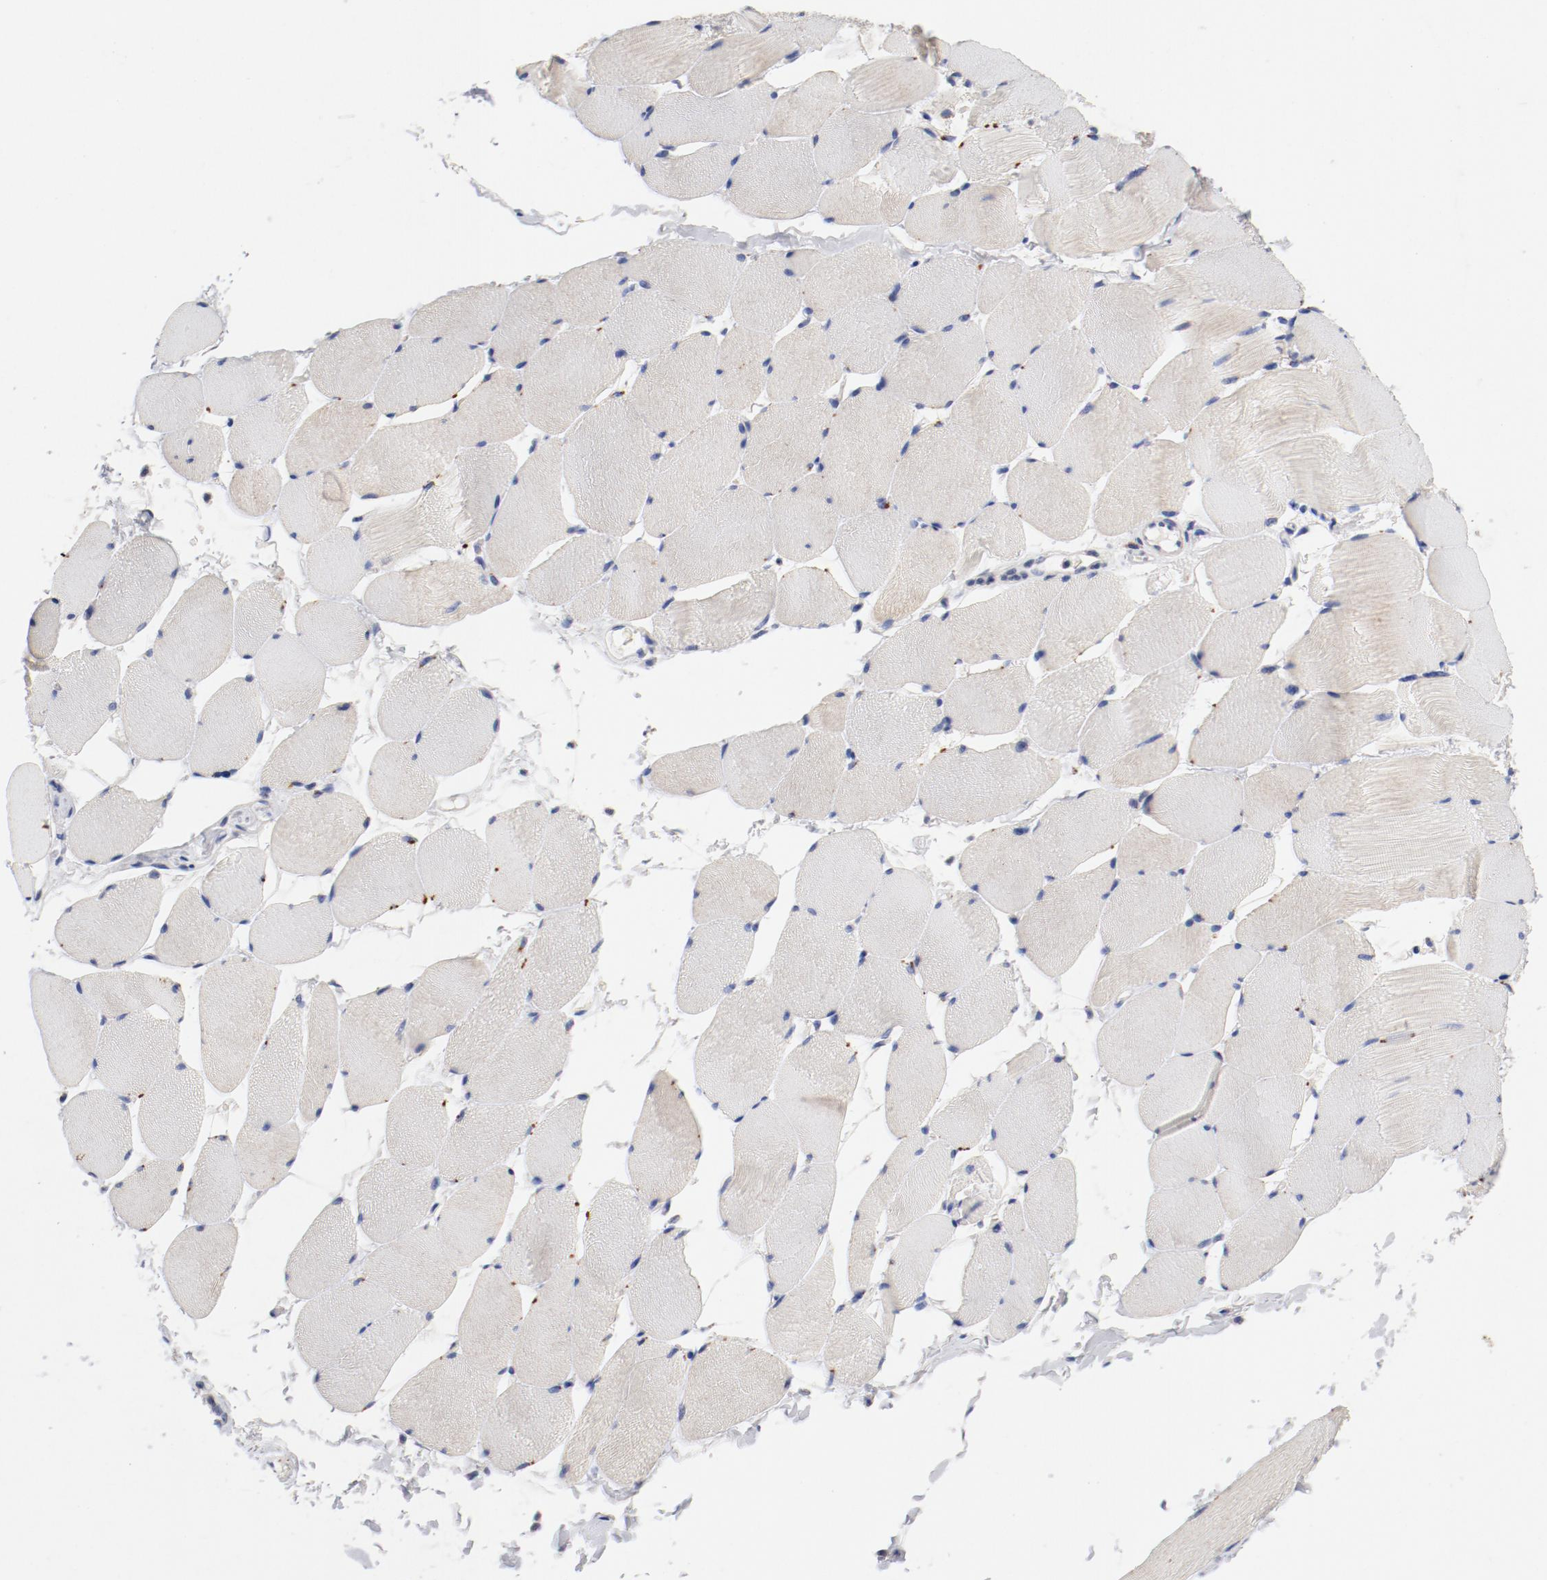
{"staining": {"intensity": "weak", "quantity": "<25%", "location": "cytoplasmic/membranous"}, "tissue": "skeletal muscle", "cell_type": "Myocytes", "image_type": "normal", "snomed": [{"axis": "morphology", "description": "Normal tissue, NOS"}, {"axis": "topography", "description": "Skeletal muscle"}], "caption": "Protein analysis of benign skeletal muscle shows no significant expression in myocytes. (Brightfield microscopy of DAB immunohistochemistry at high magnification).", "gene": "BIRC5", "patient": {"sex": "male", "age": 62}}